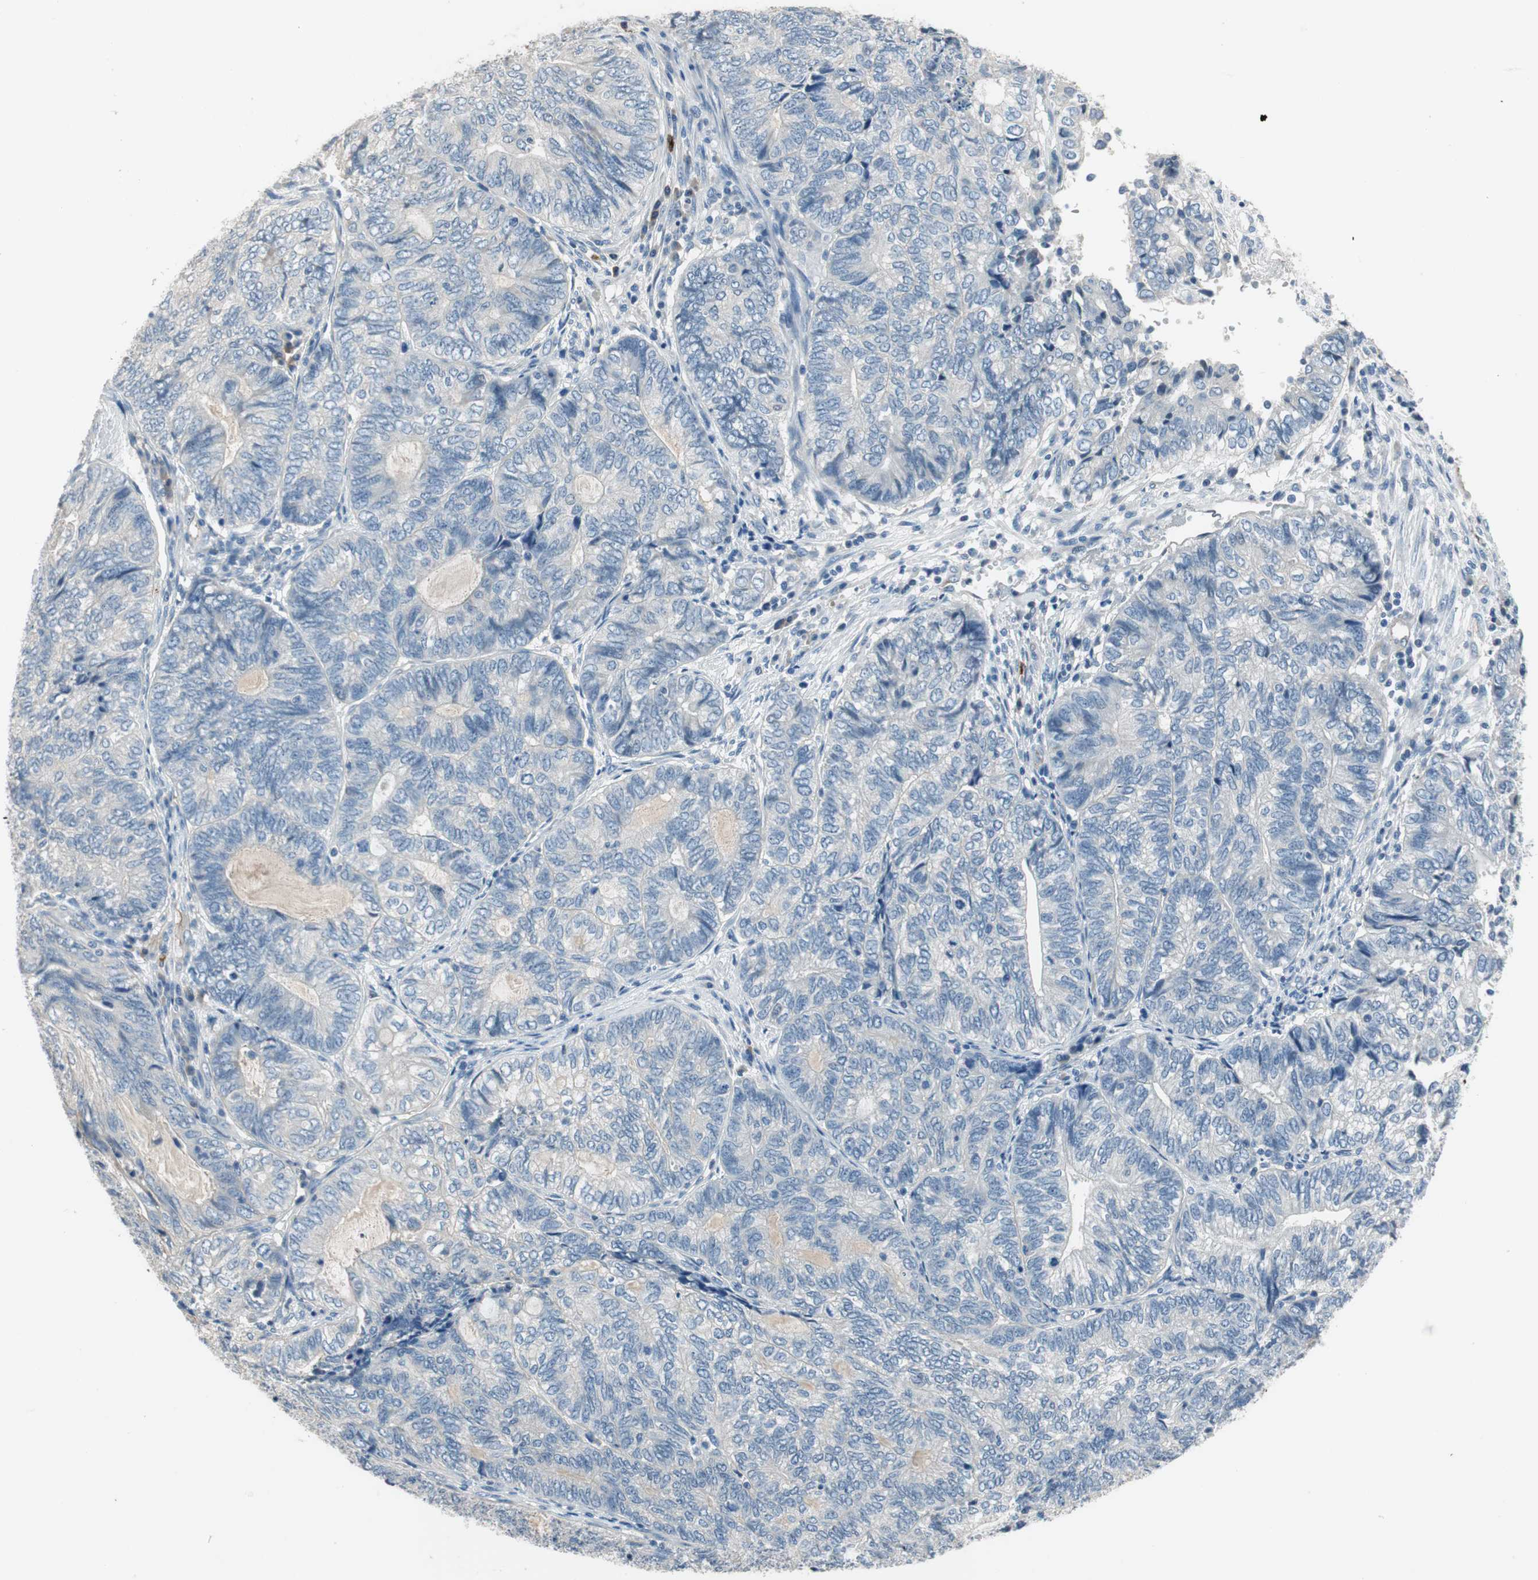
{"staining": {"intensity": "negative", "quantity": "none", "location": "none"}, "tissue": "endometrial cancer", "cell_type": "Tumor cells", "image_type": "cancer", "snomed": [{"axis": "morphology", "description": "Adenocarcinoma, NOS"}, {"axis": "topography", "description": "Uterus"}, {"axis": "topography", "description": "Endometrium"}], "caption": "There is no significant staining in tumor cells of adenocarcinoma (endometrial). (DAB (3,3'-diaminobenzidine) IHC with hematoxylin counter stain).", "gene": "CPA3", "patient": {"sex": "female", "age": 70}}